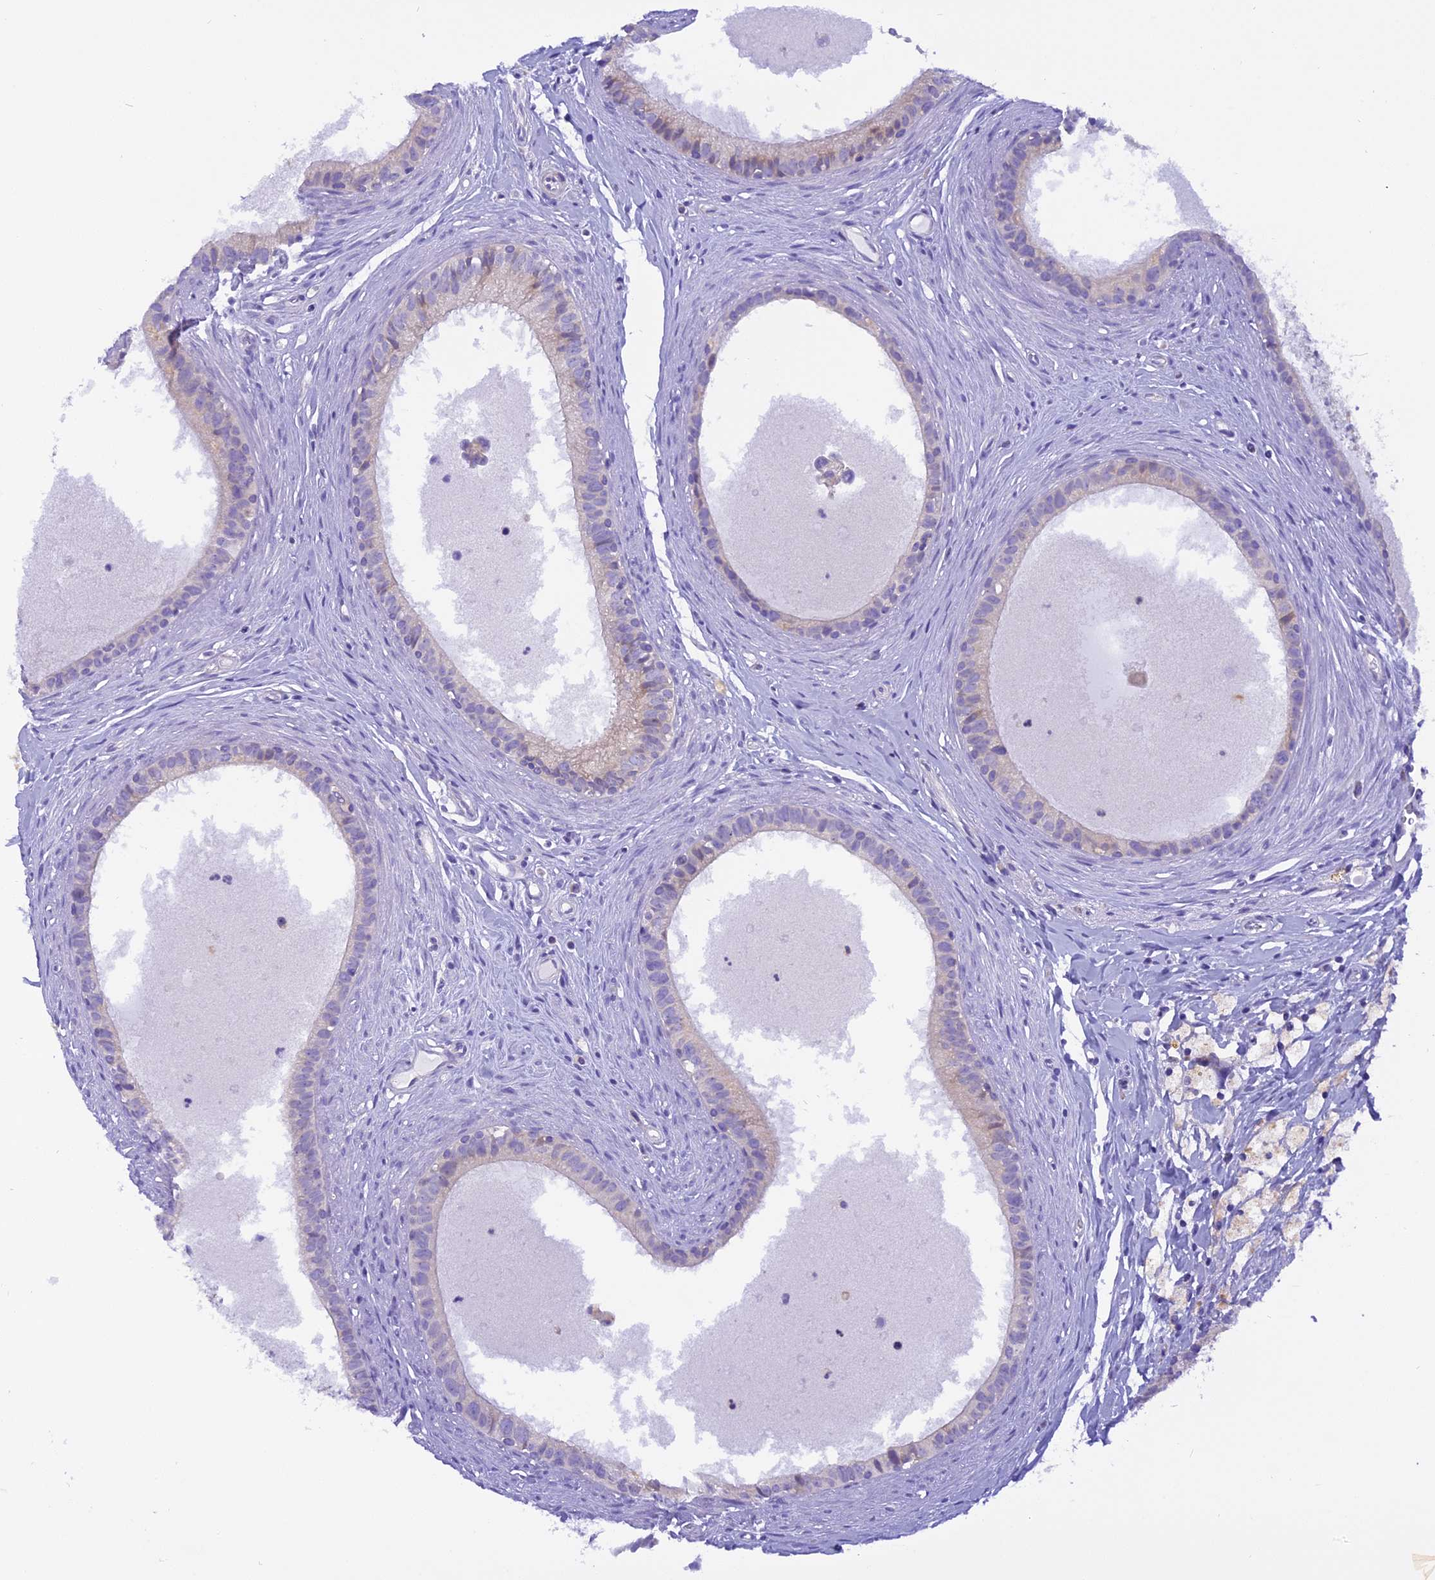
{"staining": {"intensity": "weak", "quantity": "<25%", "location": "cytoplasmic/membranous"}, "tissue": "epididymis", "cell_type": "Glandular cells", "image_type": "normal", "snomed": [{"axis": "morphology", "description": "Normal tissue, NOS"}, {"axis": "topography", "description": "Epididymis"}], "caption": "IHC image of benign human epididymis stained for a protein (brown), which displays no staining in glandular cells. The staining was performed using DAB to visualize the protein expression in brown, while the nuclei were stained in blue with hematoxylin (Magnification: 20x).", "gene": "TRIM3", "patient": {"sex": "male", "age": 80}}